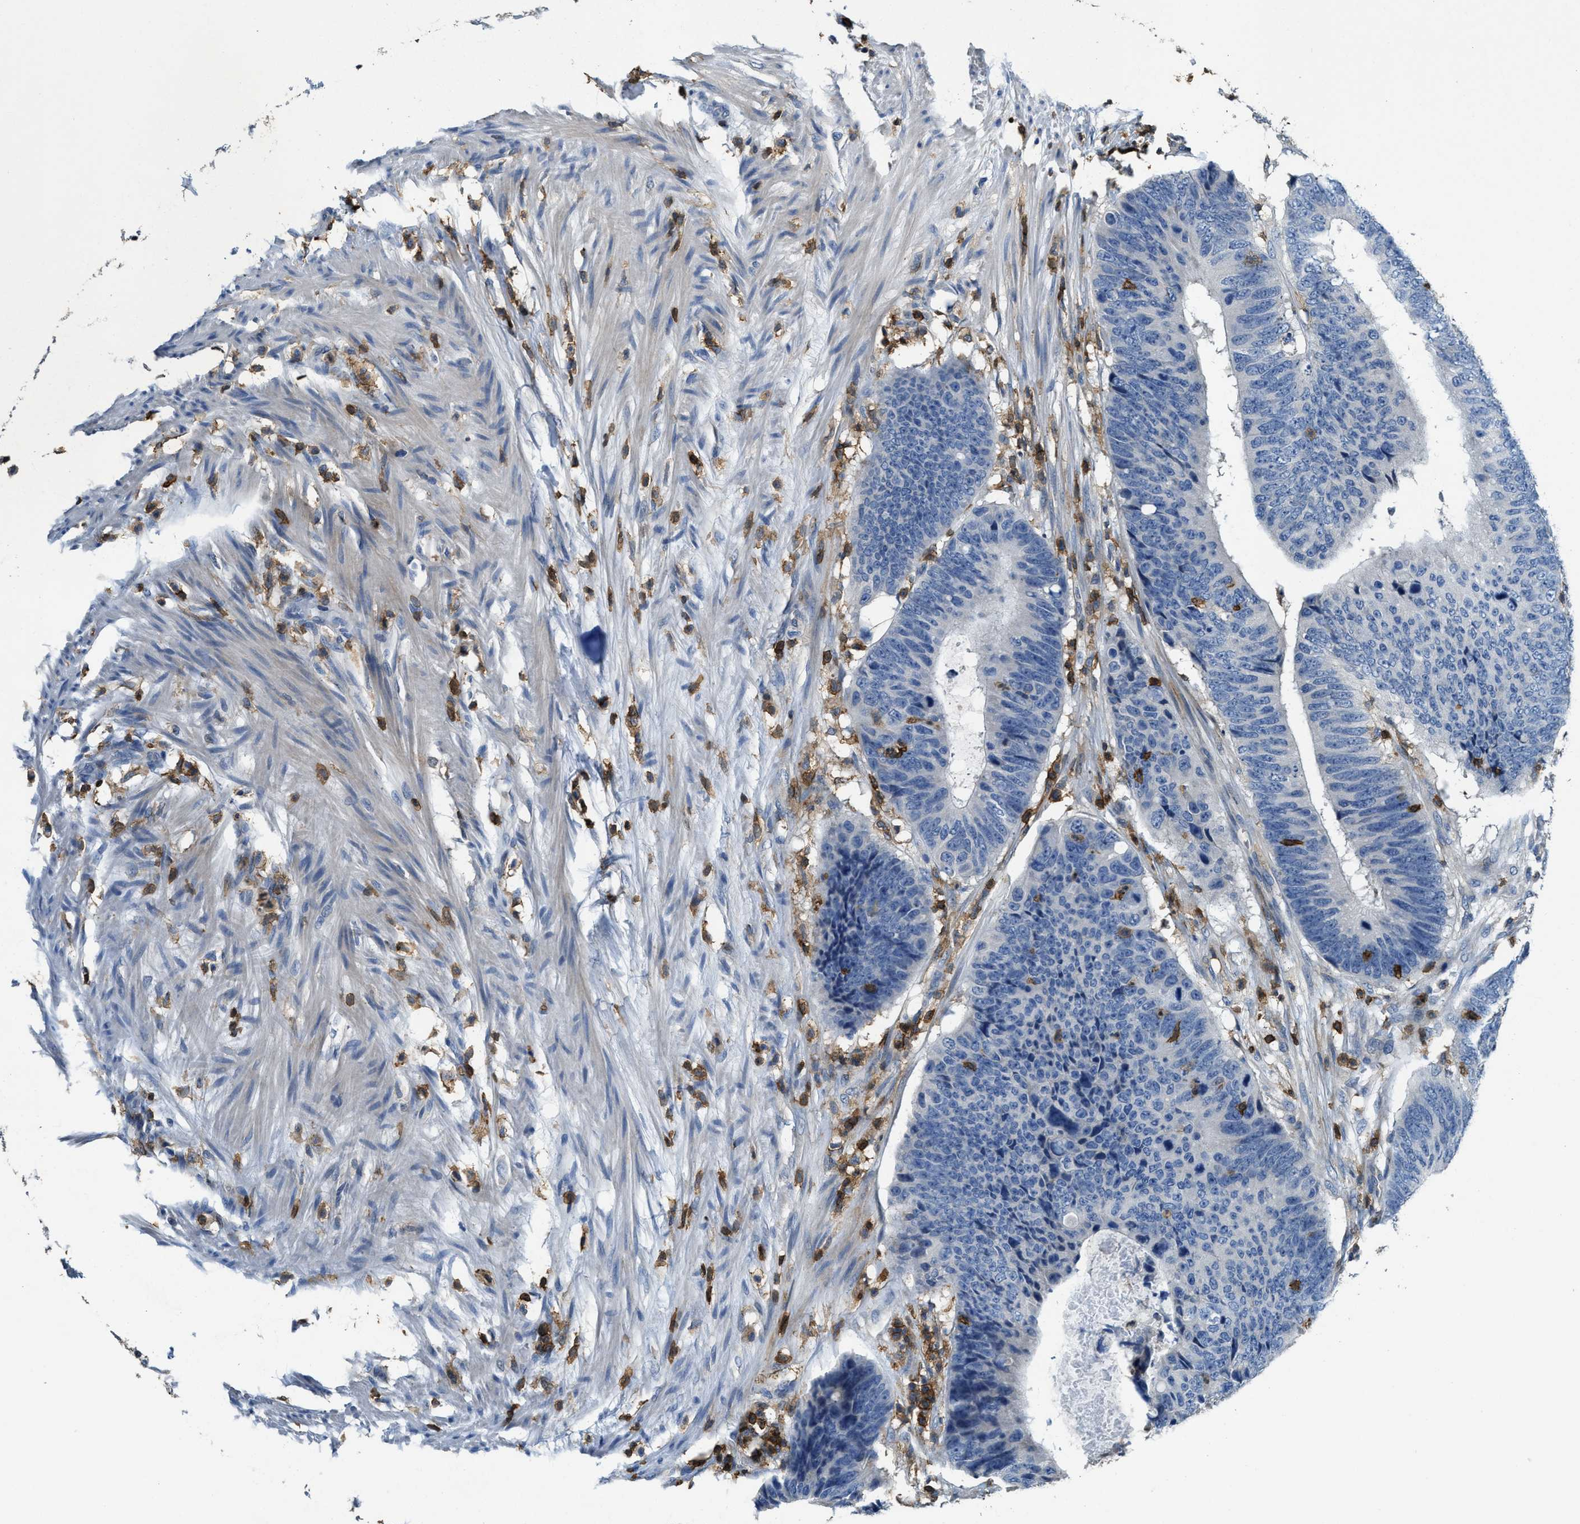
{"staining": {"intensity": "negative", "quantity": "none", "location": "none"}, "tissue": "colorectal cancer", "cell_type": "Tumor cells", "image_type": "cancer", "snomed": [{"axis": "morphology", "description": "Adenocarcinoma, NOS"}, {"axis": "topography", "description": "Colon"}], "caption": "Histopathology image shows no significant protein staining in tumor cells of colorectal cancer.", "gene": "MYO1G", "patient": {"sex": "male", "age": 56}}